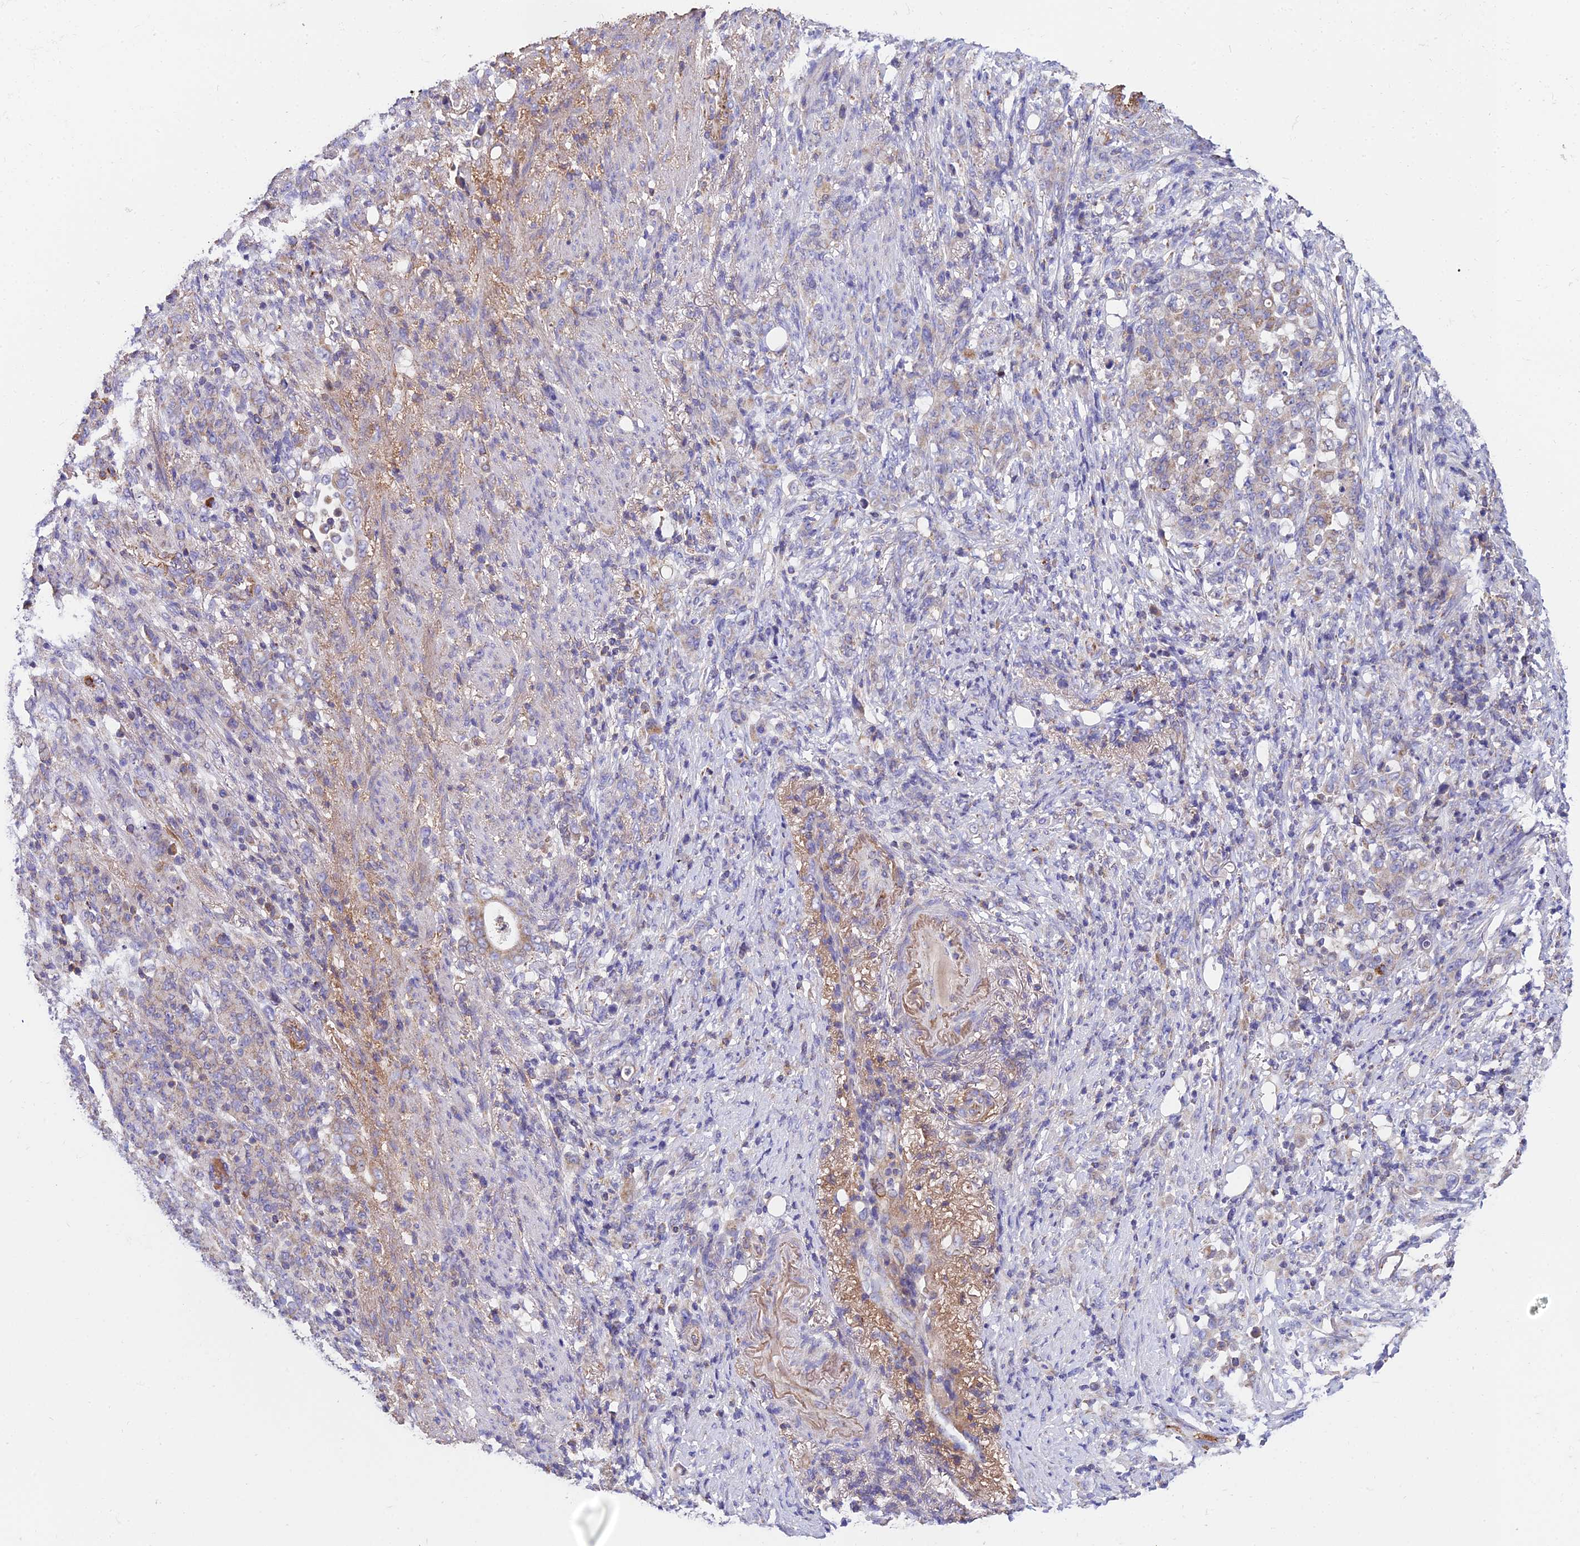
{"staining": {"intensity": "weak", "quantity": "<25%", "location": "cytoplasmic/membranous"}, "tissue": "stomach cancer", "cell_type": "Tumor cells", "image_type": "cancer", "snomed": [{"axis": "morphology", "description": "Normal tissue, NOS"}, {"axis": "morphology", "description": "Adenocarcinoma, NOS"}, {"axis": "topography", "description": "Stomach"}], "caption": "IHC histopathology image of stomach cancer stained for a protein (brown), which shows no expression in tumor cells.", "gene": "NIPSNAP3A", "patient": {"sex": "female", "age": 79}}